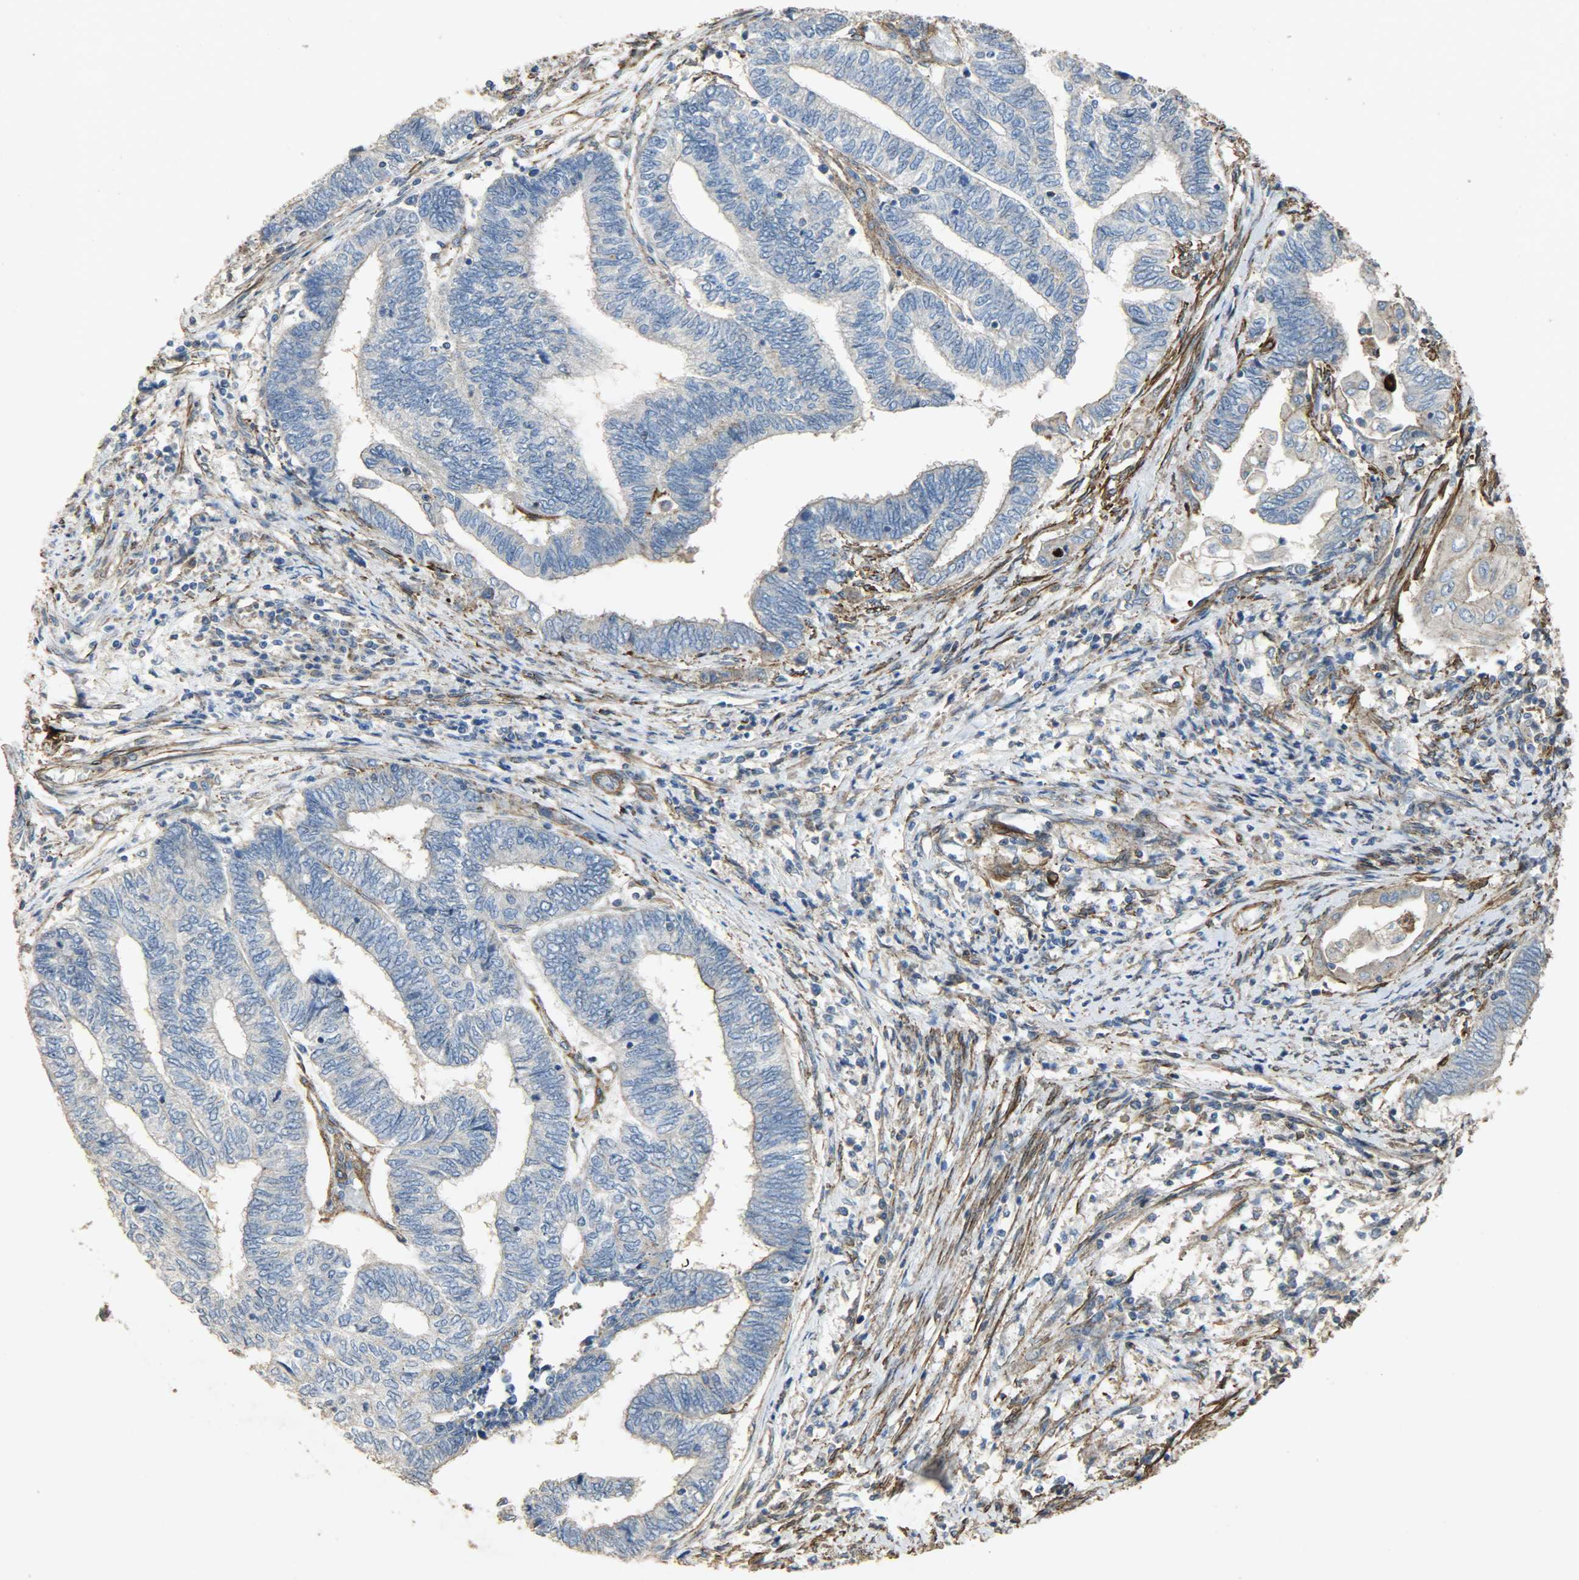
{"staining": {"intensity": "negative", "quantity": "none", "location": "none"}, "tissue": "endometrial cancer", "cell_type": "Tumor cells", "image_type": "cancer", "snomed": [{"axis": "morphology", "description": "Adenocarcinoma, NOS"}, {"axis": "topography", "description": "Uterus"}, {"axis": "topography", "description": "Endometrium"}], "caption": "High power microscopy histopathology image of an immunohistochemistry (IHC) photomicrograph of endometrial cancer, revealing no significant staining in tumor cells.", "gene": "TPM4", "patient": {"sex": "female", "age": 70}}